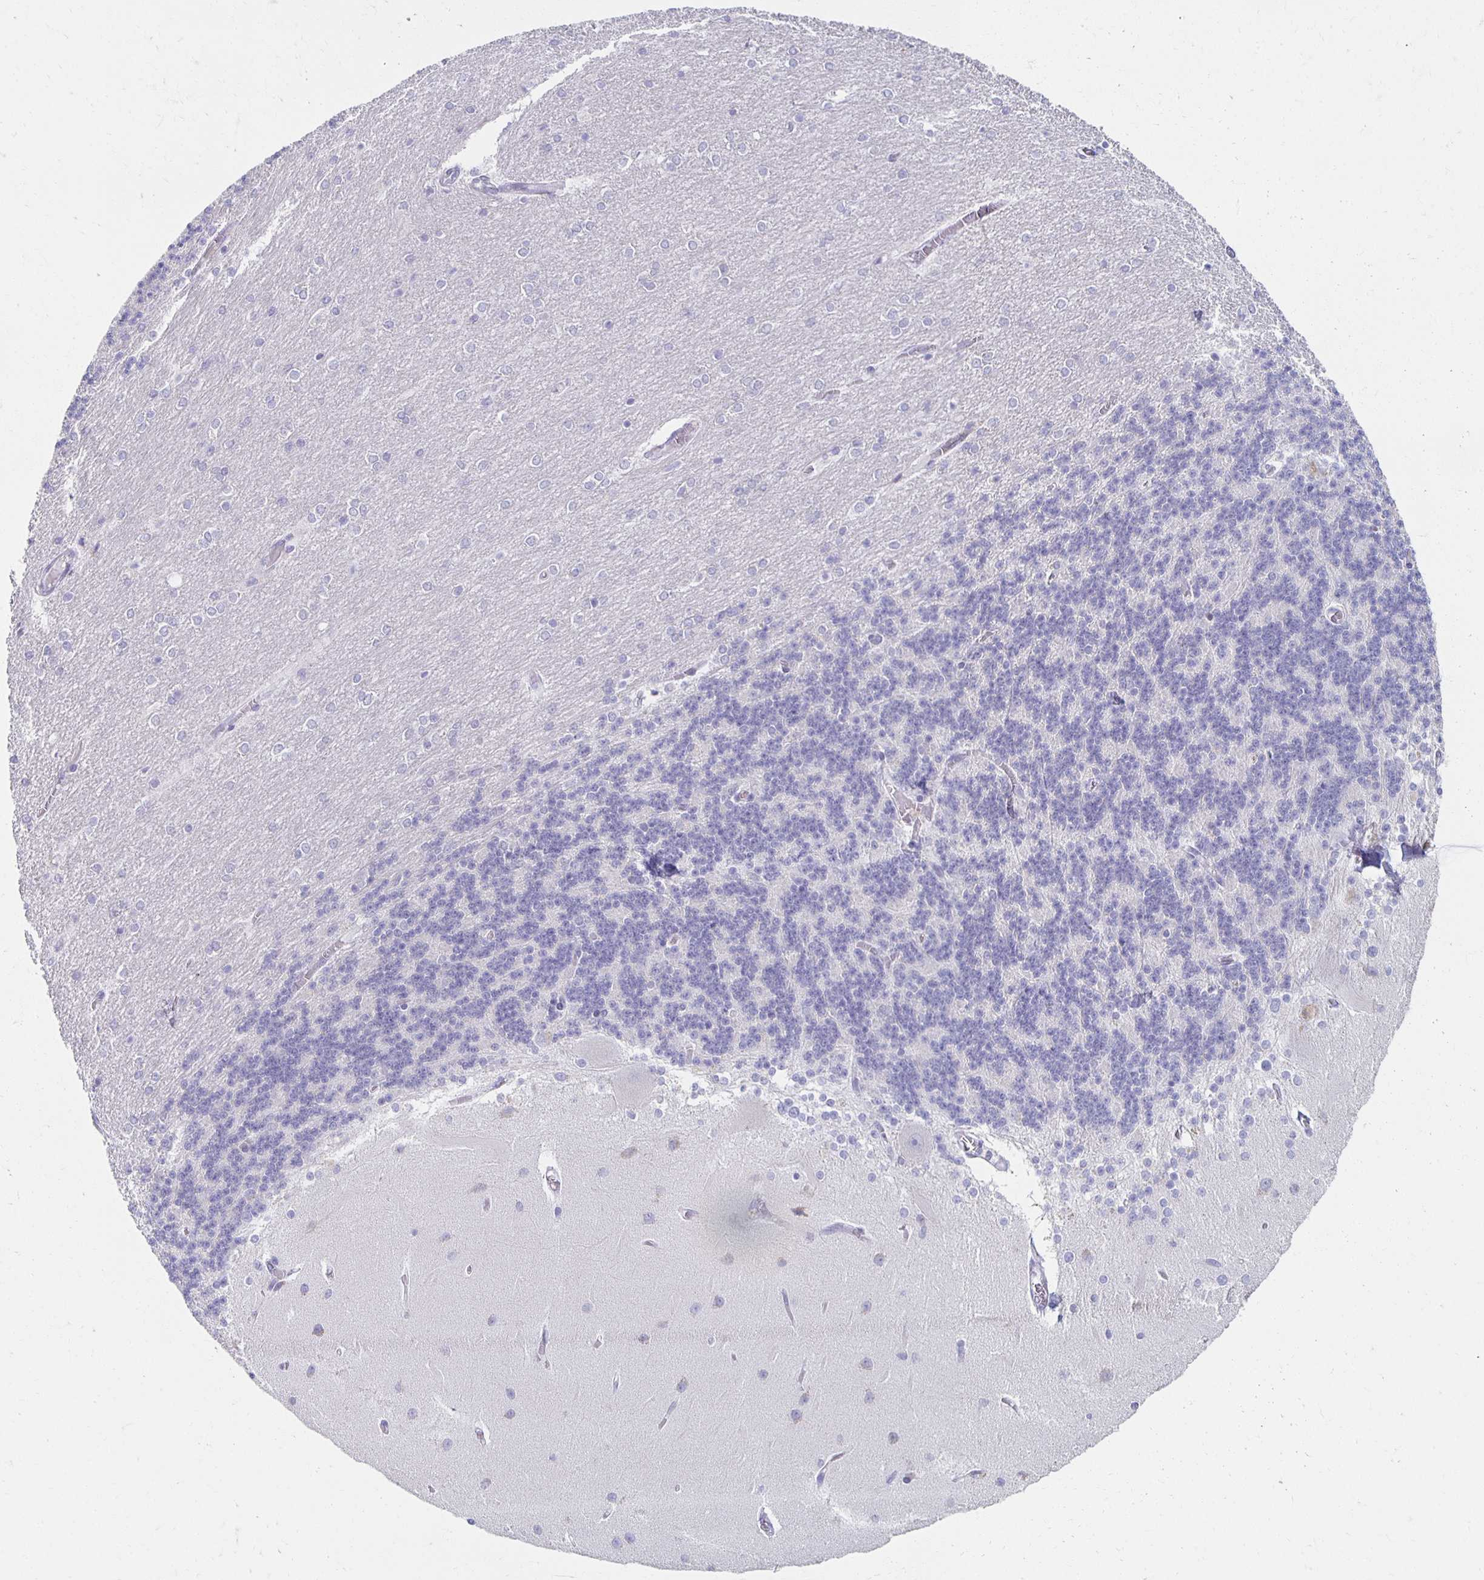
{"staining": {"intensity": "negative", "quantity": "none", "location": "none"}, "tissue": "cerebellum", "cell_type": "Cells in granular layer", "image_type": "normal", "snomed": [{"axis": "morphology", "description": "Normal tissue, NOS"}, {"axis": "topography", "description": "Cerebellum"}], "caption": "Human cerebellum stained for a protein using immunohistochemistry (IHC) exhibits no staining in cells in granular layer.", "gene": "TEX44", "patient": {"sex": "female", "age": 54}}